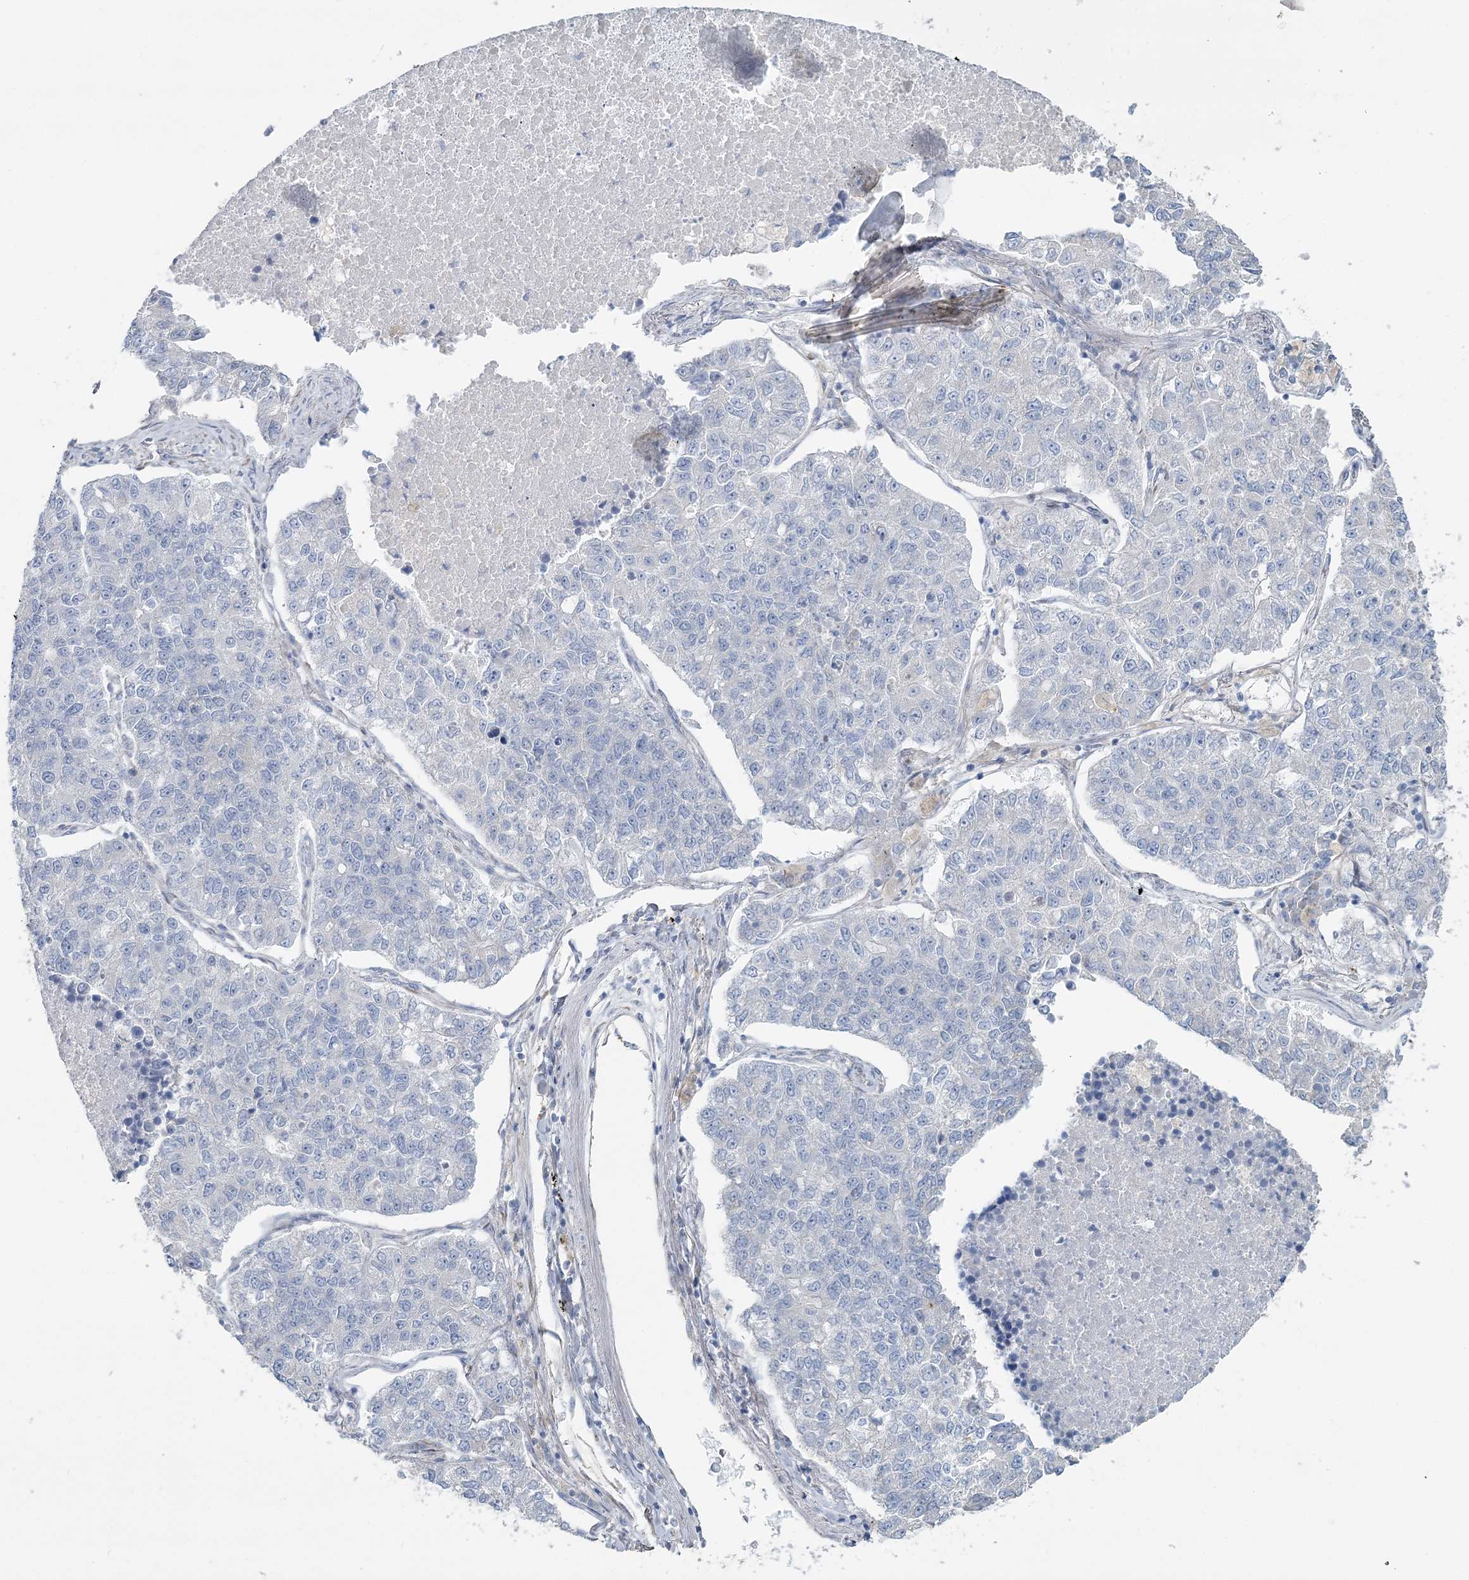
{"staining": {"intensity": "negative", "quantity": "none", "location": "none"}, "tissue": "lung cancer", "cell_type": "Tumor cells", "image_type": "cancer", "snomed": [{"axis": "morphology", "description": "Adenocarcinoma, NOS"}, {"axis": "topography", "description": "Lung"}], "caption": "Tumor cells show no significant protein expression in lung cancer (adenocarcinoma).", "gene": "CMBL", "patient": {"sex": "male", "age": 49}}